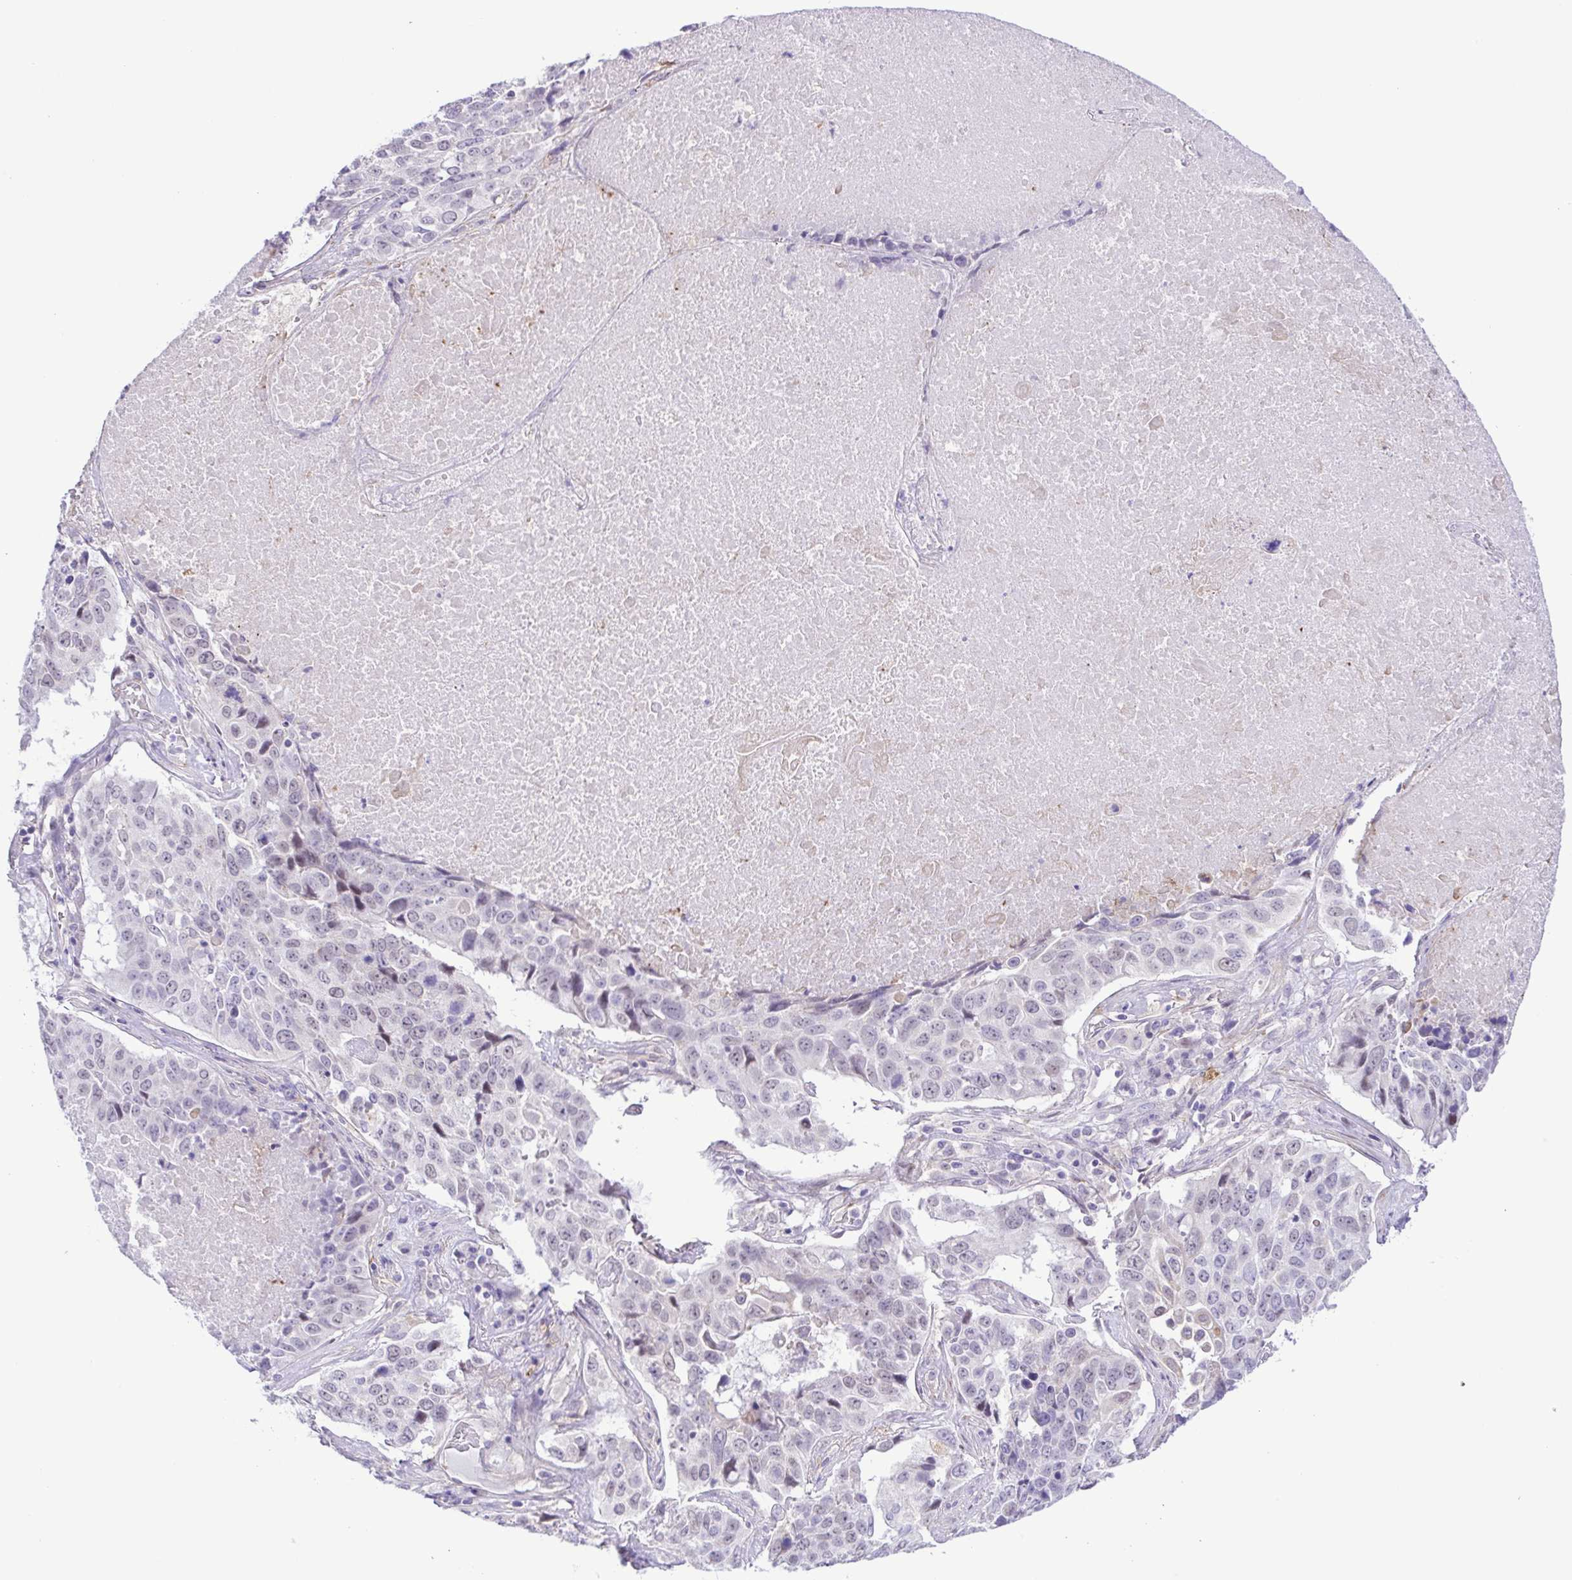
{"staining": {"intensity": "negative", "quantity": "none", "location": "none"}, "tissue": "lung cancer", "cell_type": "Tumor cells", "image_type": "cancer", "snomed": [{"axis": "morphology", "description": "Normal tissue, NOS"}, {"axis": "morphology", "description": "Squamous cell carcinoma, NOS"}, {"axis": "topography", "description": "Bronchus"}, {"axis": "topography", "description": "Lung"}], "caption": "Immunohistochemical staining of human lung squamous cell carcinoma demonstrates no significant expression in tumor cells. (Brightfield microscopy of DAB (3,3'-diaminobenzidine) immunohistochemistry at high magnification).", "gene": "DCLK2", "patient": {"sex": "male", "age": 64}}